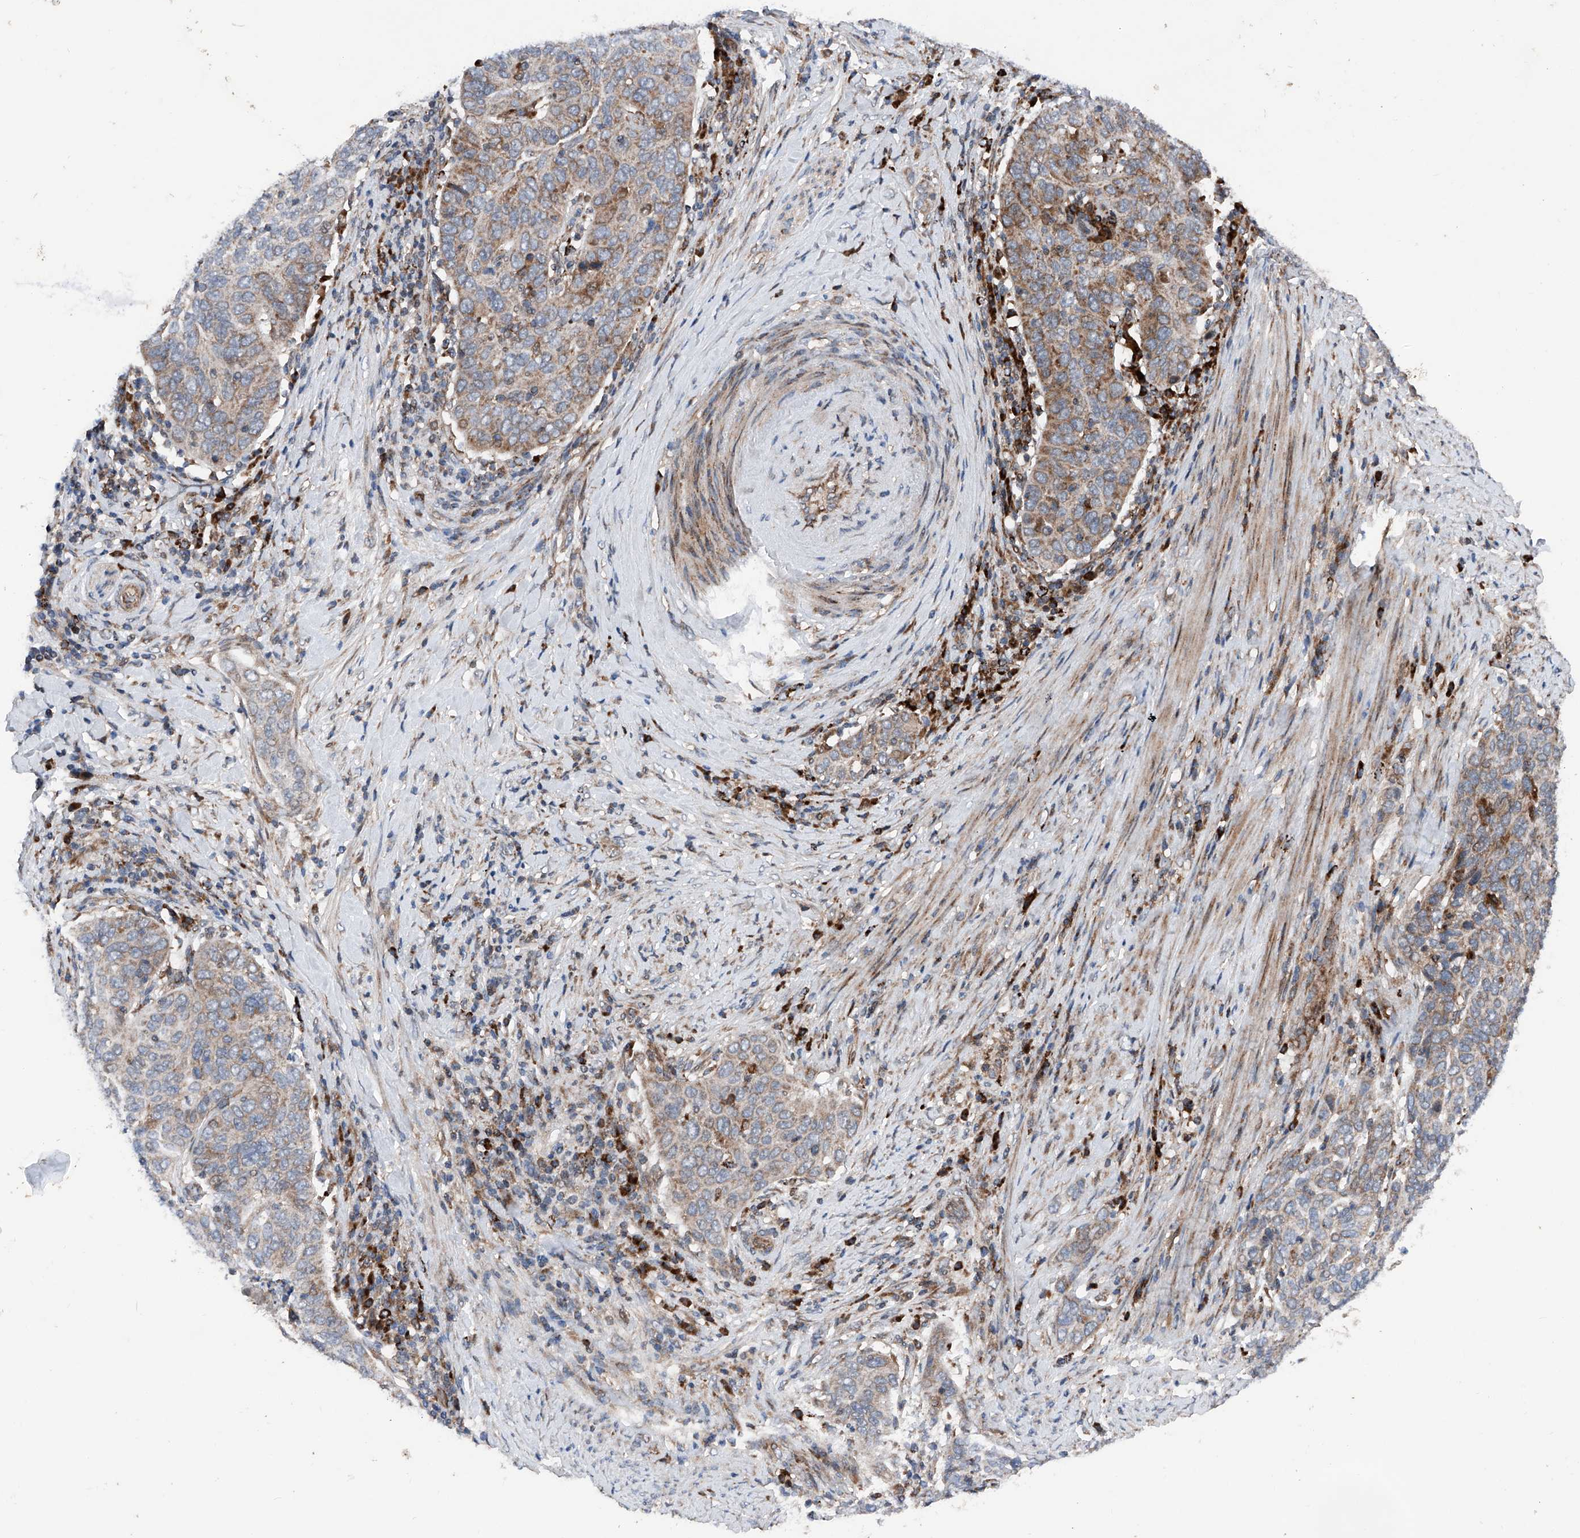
{"staining": {"intensity": "moderate", "quantity": "25%-75%", "location": "cytoplasmic/membranous"}, "tissue": "cervical cancer", "cell_type": "Tumor cells", "image_type": "cancer", "snomed": [{"axis": "morphology", "description": "Squamous cell carcinoma, NOS"}, {"axis": "topography", "description": "Cervix"}], "caption": "Brown immunohistochemical staining in cervical cancer (squamous cell carcinoma) shows moderate cytoplasmic/membranous positivity in about 25%-75% of tumor cells. Using DAB (3,3'-diaminobenzidine) (brown) and hematoxylin (blue) stains, captured at high magnification using brightfield microscopy.", "gene": "DAD1", "patient": {"sex": "female", "age": 60}}